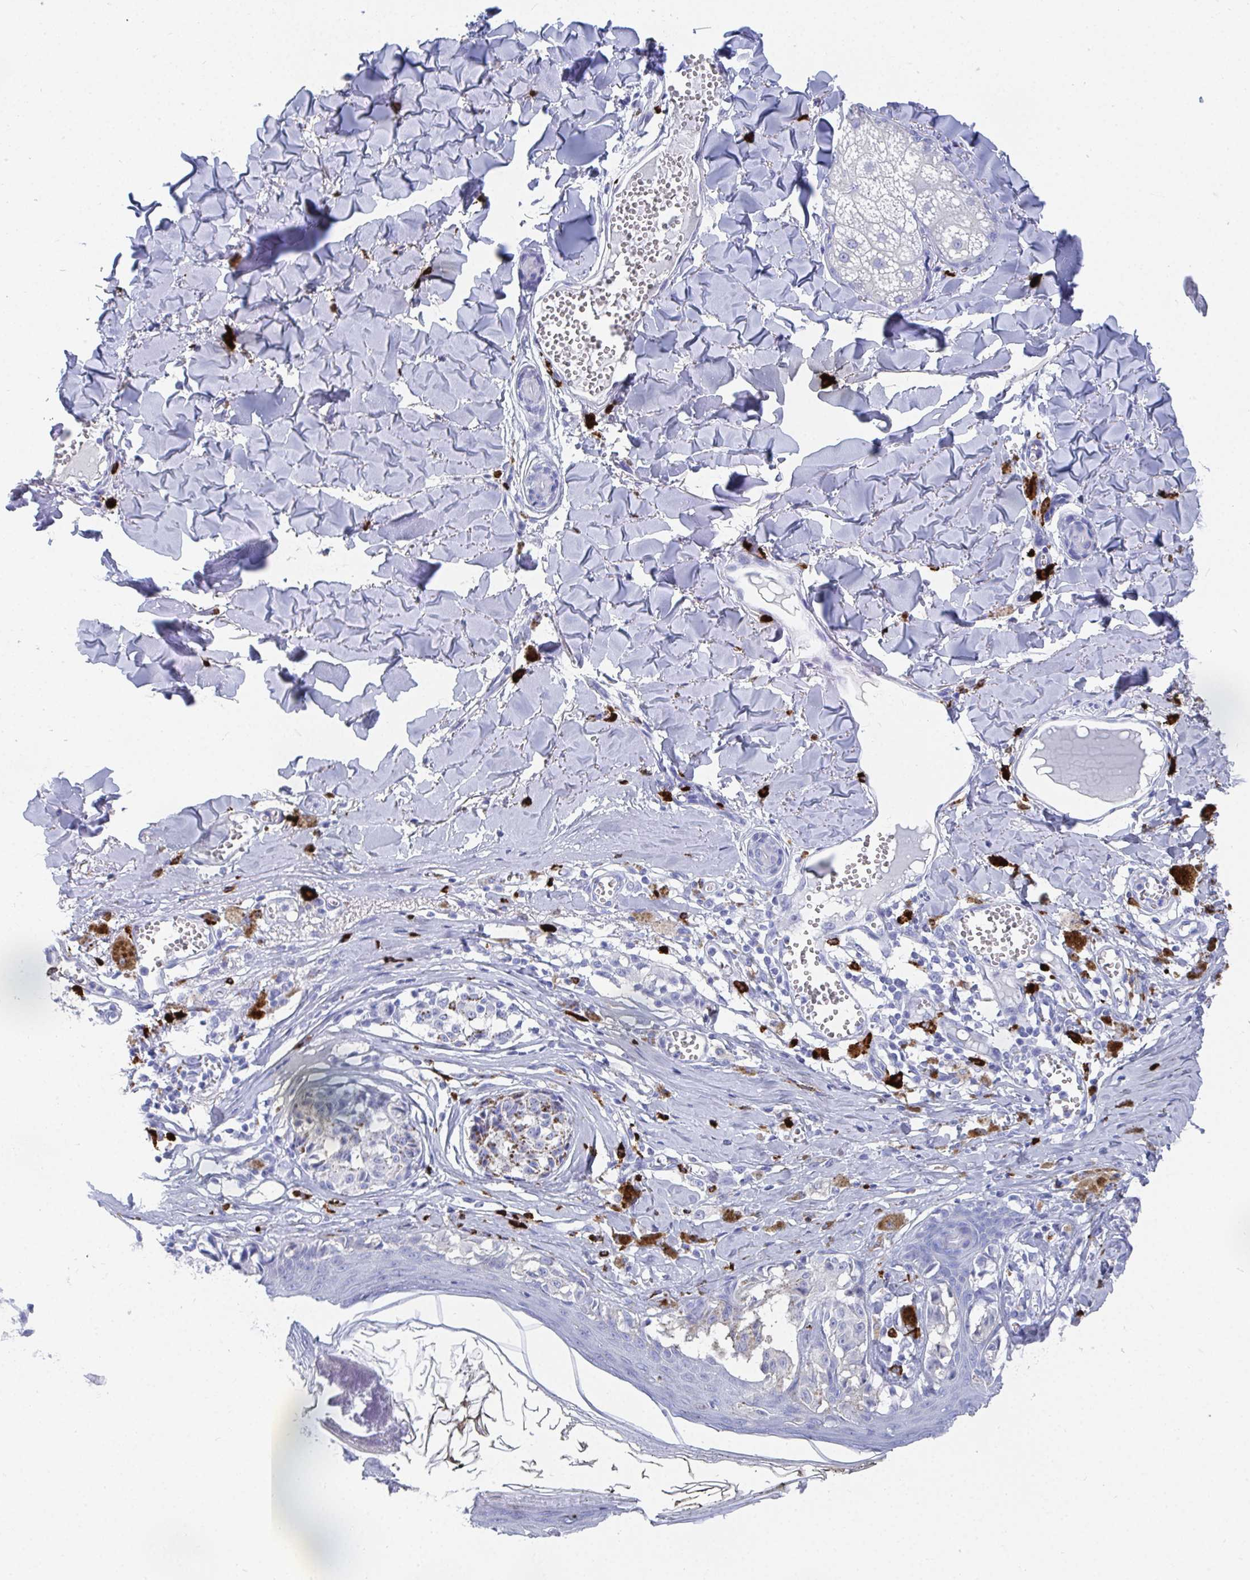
{"staining": {"intensity": "negative", "quantity": "none", "location": "none"}, "tissue": "melanoma", "cell_type": "Tumor cells", "image_type": "cancer", "snomed": [{"axis": "morphology", "description": "Malignant melanoma, NOS"}, {"axis": "topography", "description": "Skin"}], "caption": "Photomicrograph shows no significant protein positivity in tumor cells of melanoma.", "gene": "GRIA1", "patient": {"sex": "female", "age": 43}}